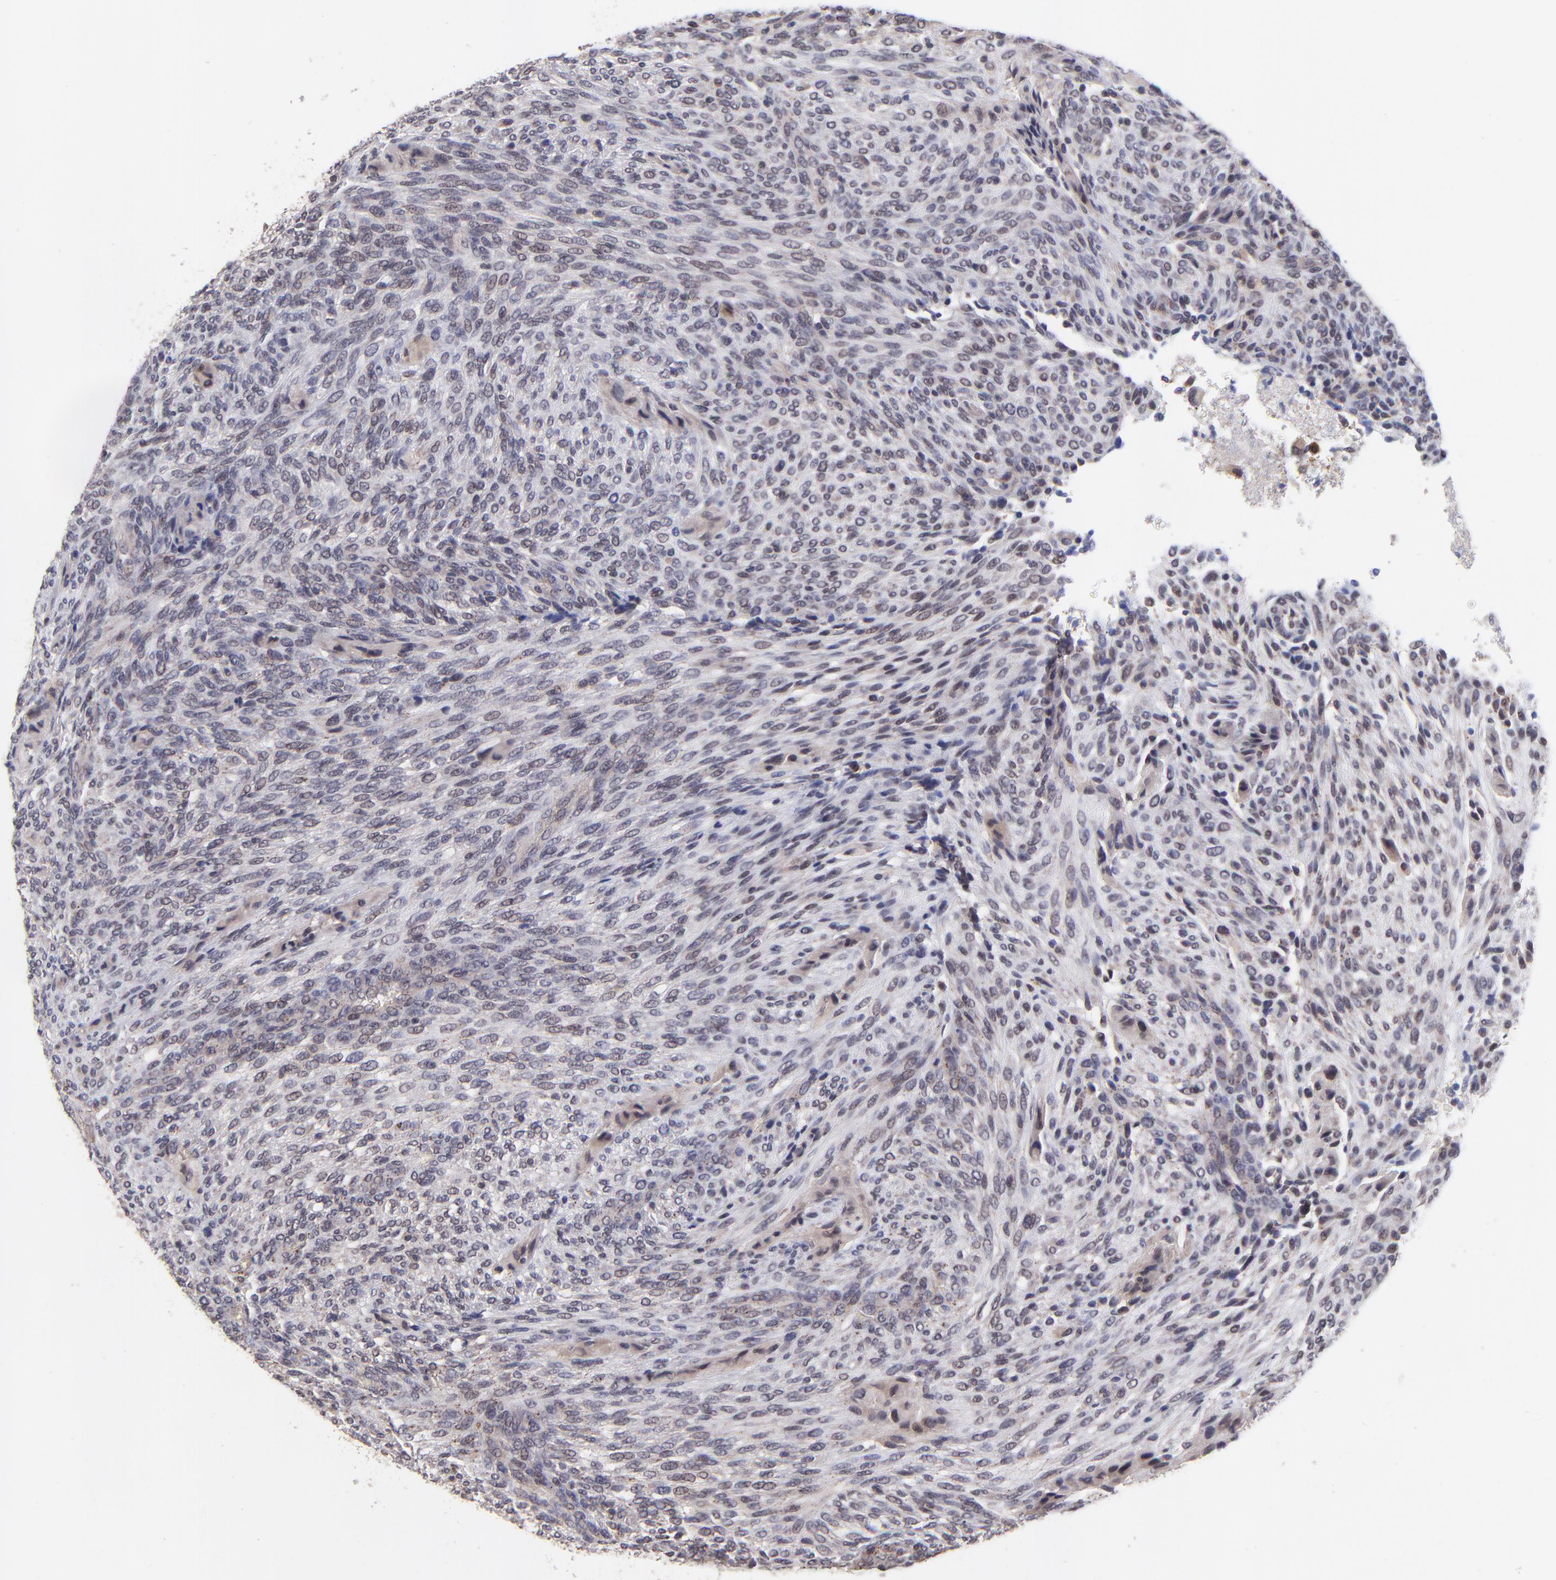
{"staining": {"intensity": "negative", "quantity": "none", "location": "none"}, "tissue": "glioma", "cell_type": "Tumor cells", "image_type": "cancer", "snomed": [{"axis": "morphology", "description": "Glioma, malignant, High grade"}, {"axis": "topography", "description": "Cerebral cortex"}], "caption": "High magnification brightfield microscopy of malignant glioma (high-grade) stained with DAB (3,3'-diaminobenzidine) (brown) and counterstained with hematoxylin (blue): tumor cells show no significant expression. (Immunohistochemistry, brightfield microscopy, high magnification).", "gene": "ZNF747", "patient": {"sex": "female", "age": 55}}